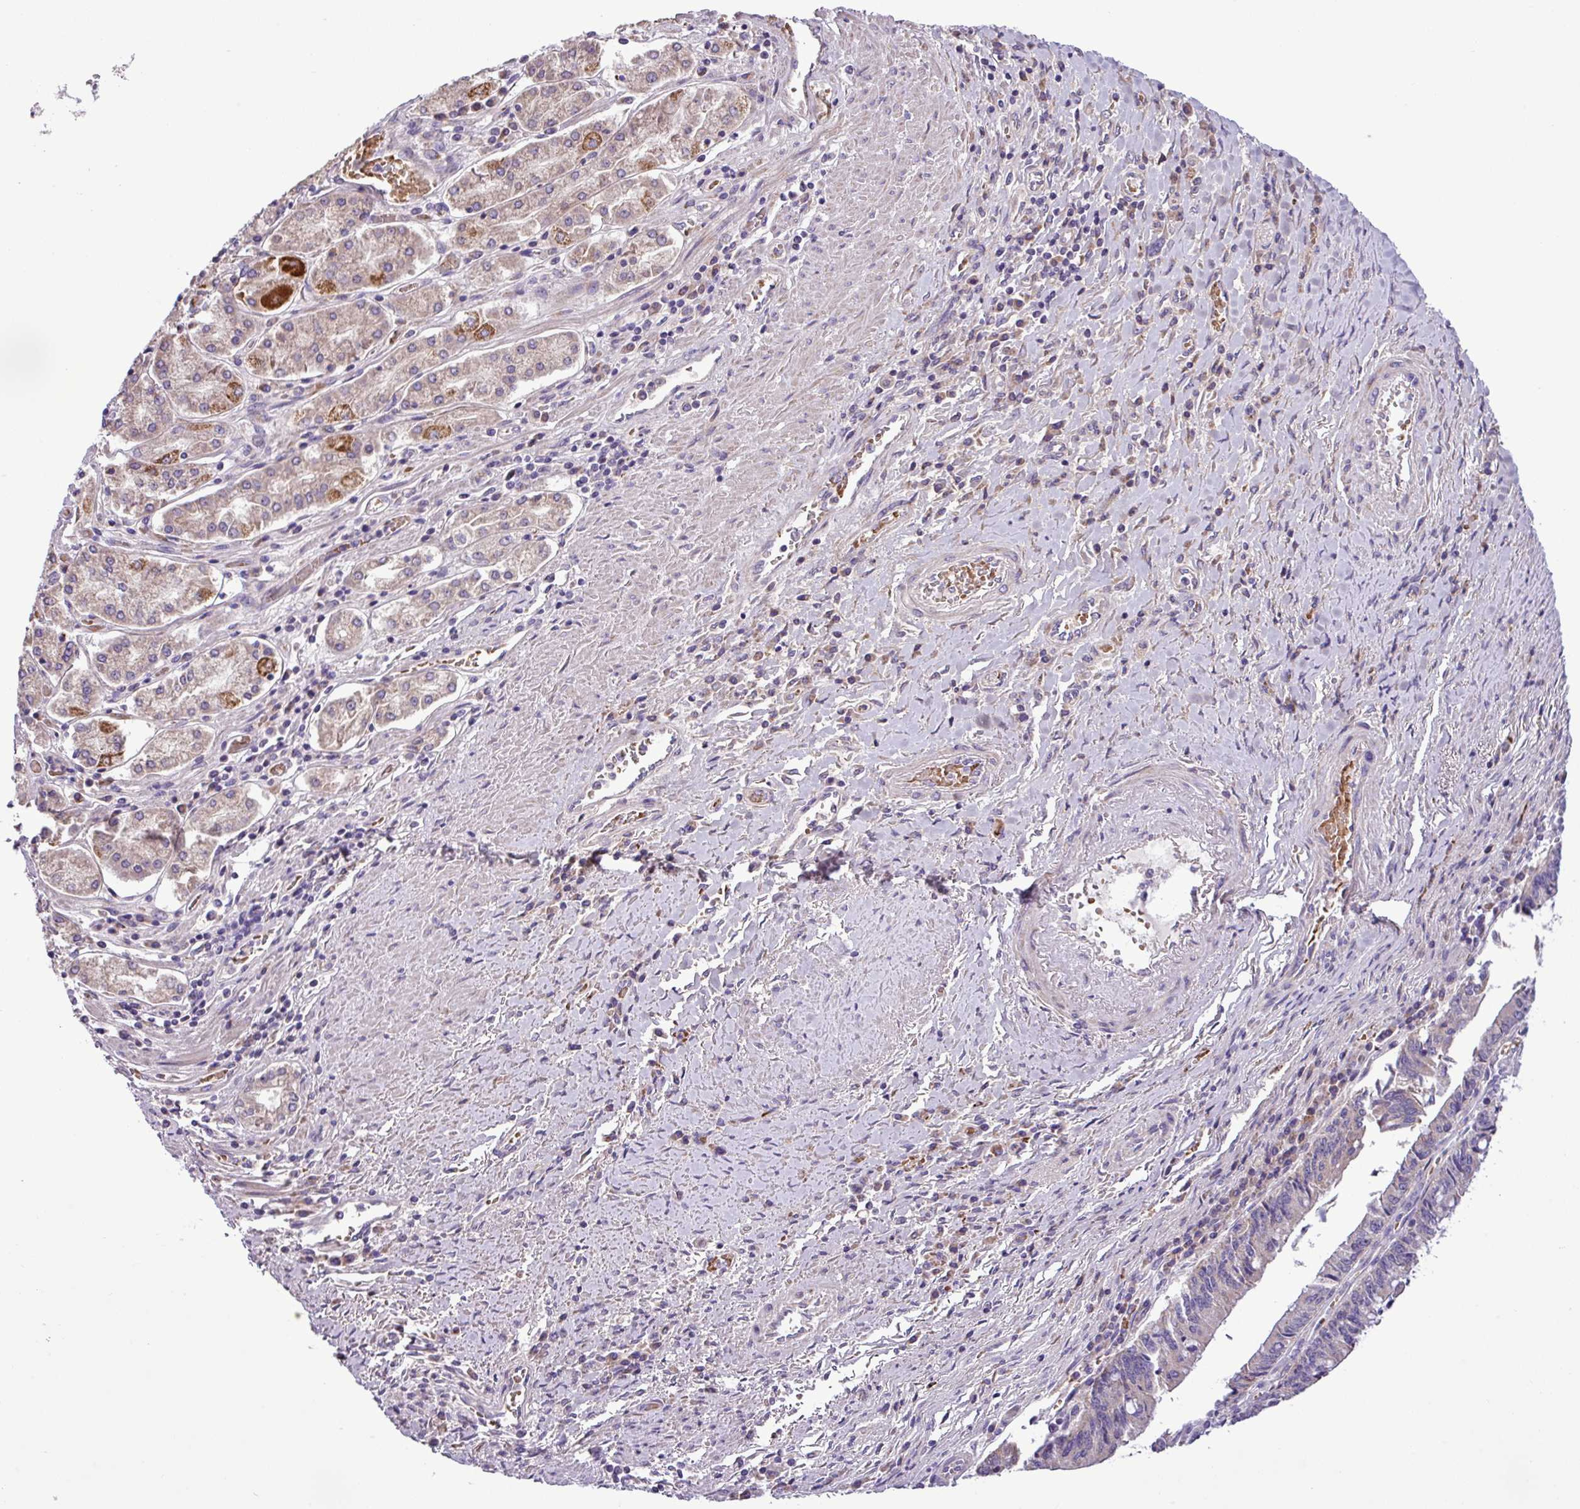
{"staining": {"intensity": "weak", "quantity": "<25%", "location": "cytoplasmic/membranous"}, "tissue": "pancreatic cancer", "cell_type": "Tumor cells", "image_type": "cancer", "snomed": [{"axis": "morphology", "description": "Adenocarcinoma, NOS"}, {"axis": "topography", "description": "Pancreas"}], "caption": "Immunohistochemistry image of neoplastic tissue: adenocarcinoma (pancreatic) stained with DAB (3,3'-diaminobenzidine) demonstrates no significant protein positivity in tumor cells.", "gene": "FAM183A", "patient": {"sex": "female", "age": 50}}